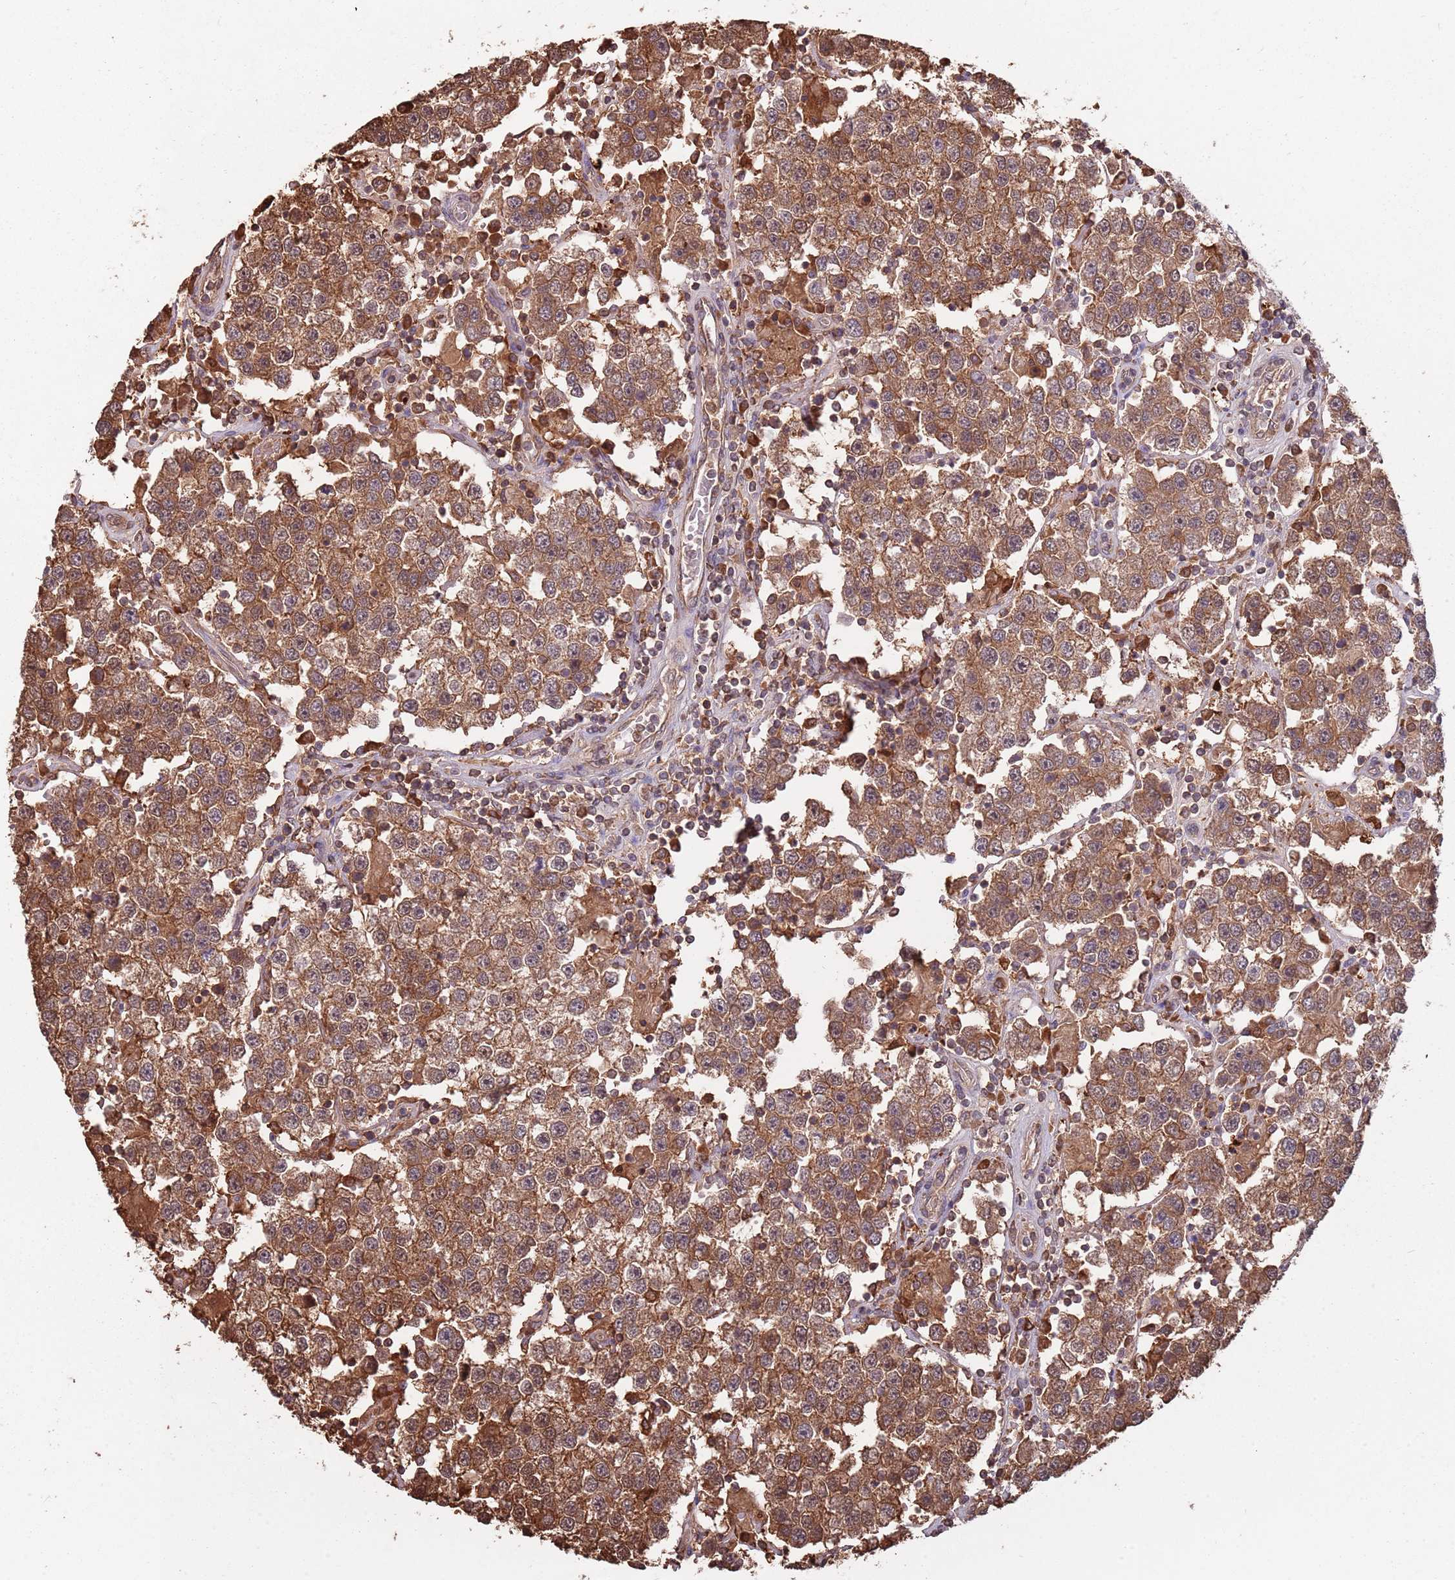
{"staining": {"intensity": "strong", "quantity": ">75%", "location": "cytoplasmic/membranous"}, "tissue": "testis cancer", "cell_type": "Tumor cells", "image_type": "cancer", "snomed": [{"axis": "morphology", "description": "Seminoma, NOS"}, {"axis": "topography", "description": "Testis"}], "caption": "Testis cancer tissue displays strong cytoplasmic/membranous positivity in about >75% of tumor cells", "gene": "COG4", "patient": {"sex": "male", "age": 37}}